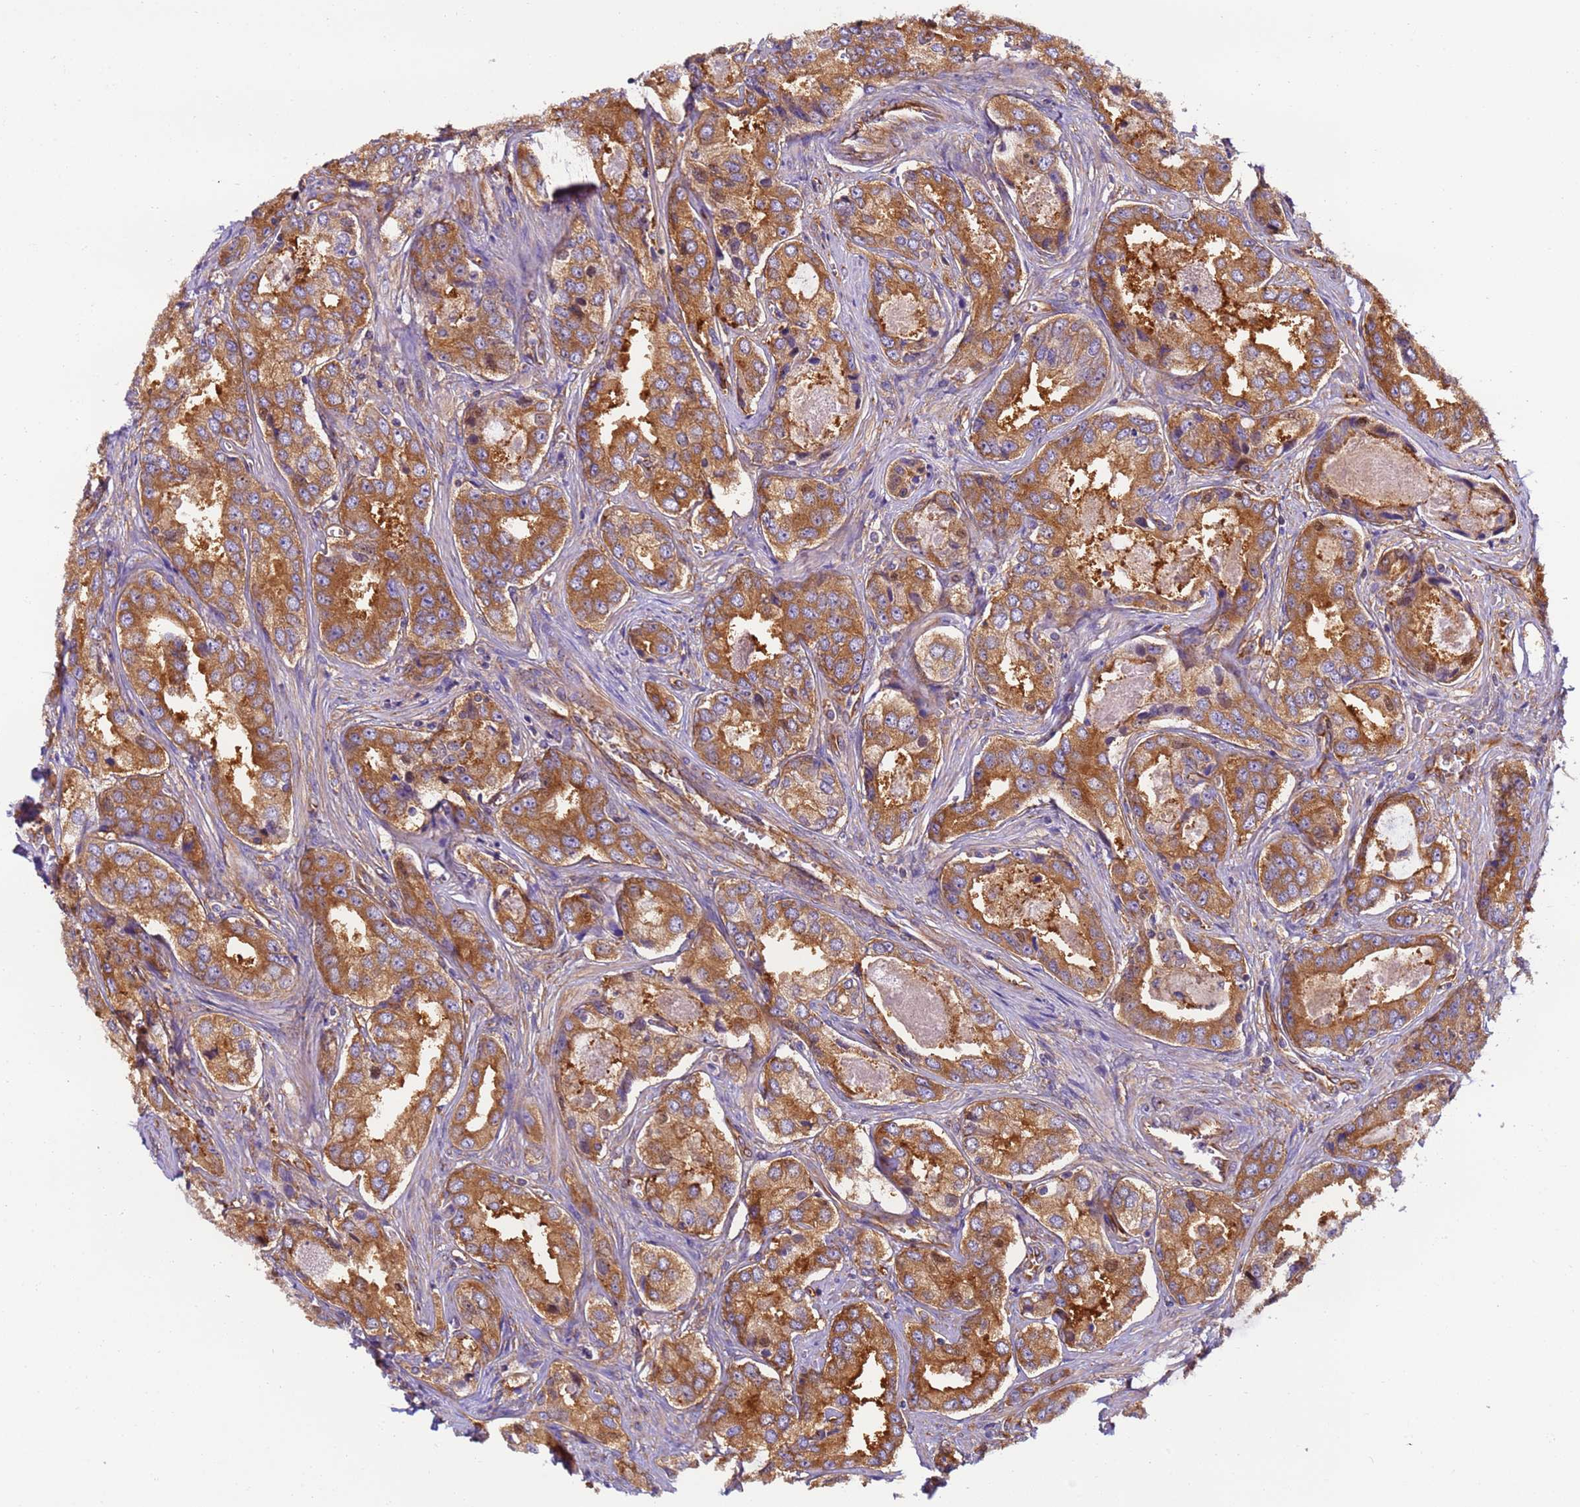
{"staining": {"intensity": "strong", "quantity": ">75%", "location": "cytoplasmic/membranous"}, "tissue": "prostate cancer", "cell_type": "Tumor cells", "image_type": "cancer", "snomed": [{"axis": "morphology", "description": "Adenocarcinoma, Low grade"}, {"axis": "topography", "description": "Prostate"}], "caption": "Protein staining of prostate cancer tissue displays strong cytoplasmic/membranous expression in about >75% of tumor cells.", "gene": "DYNC1I2", "patient": {"sex": "male", "age": 68}}